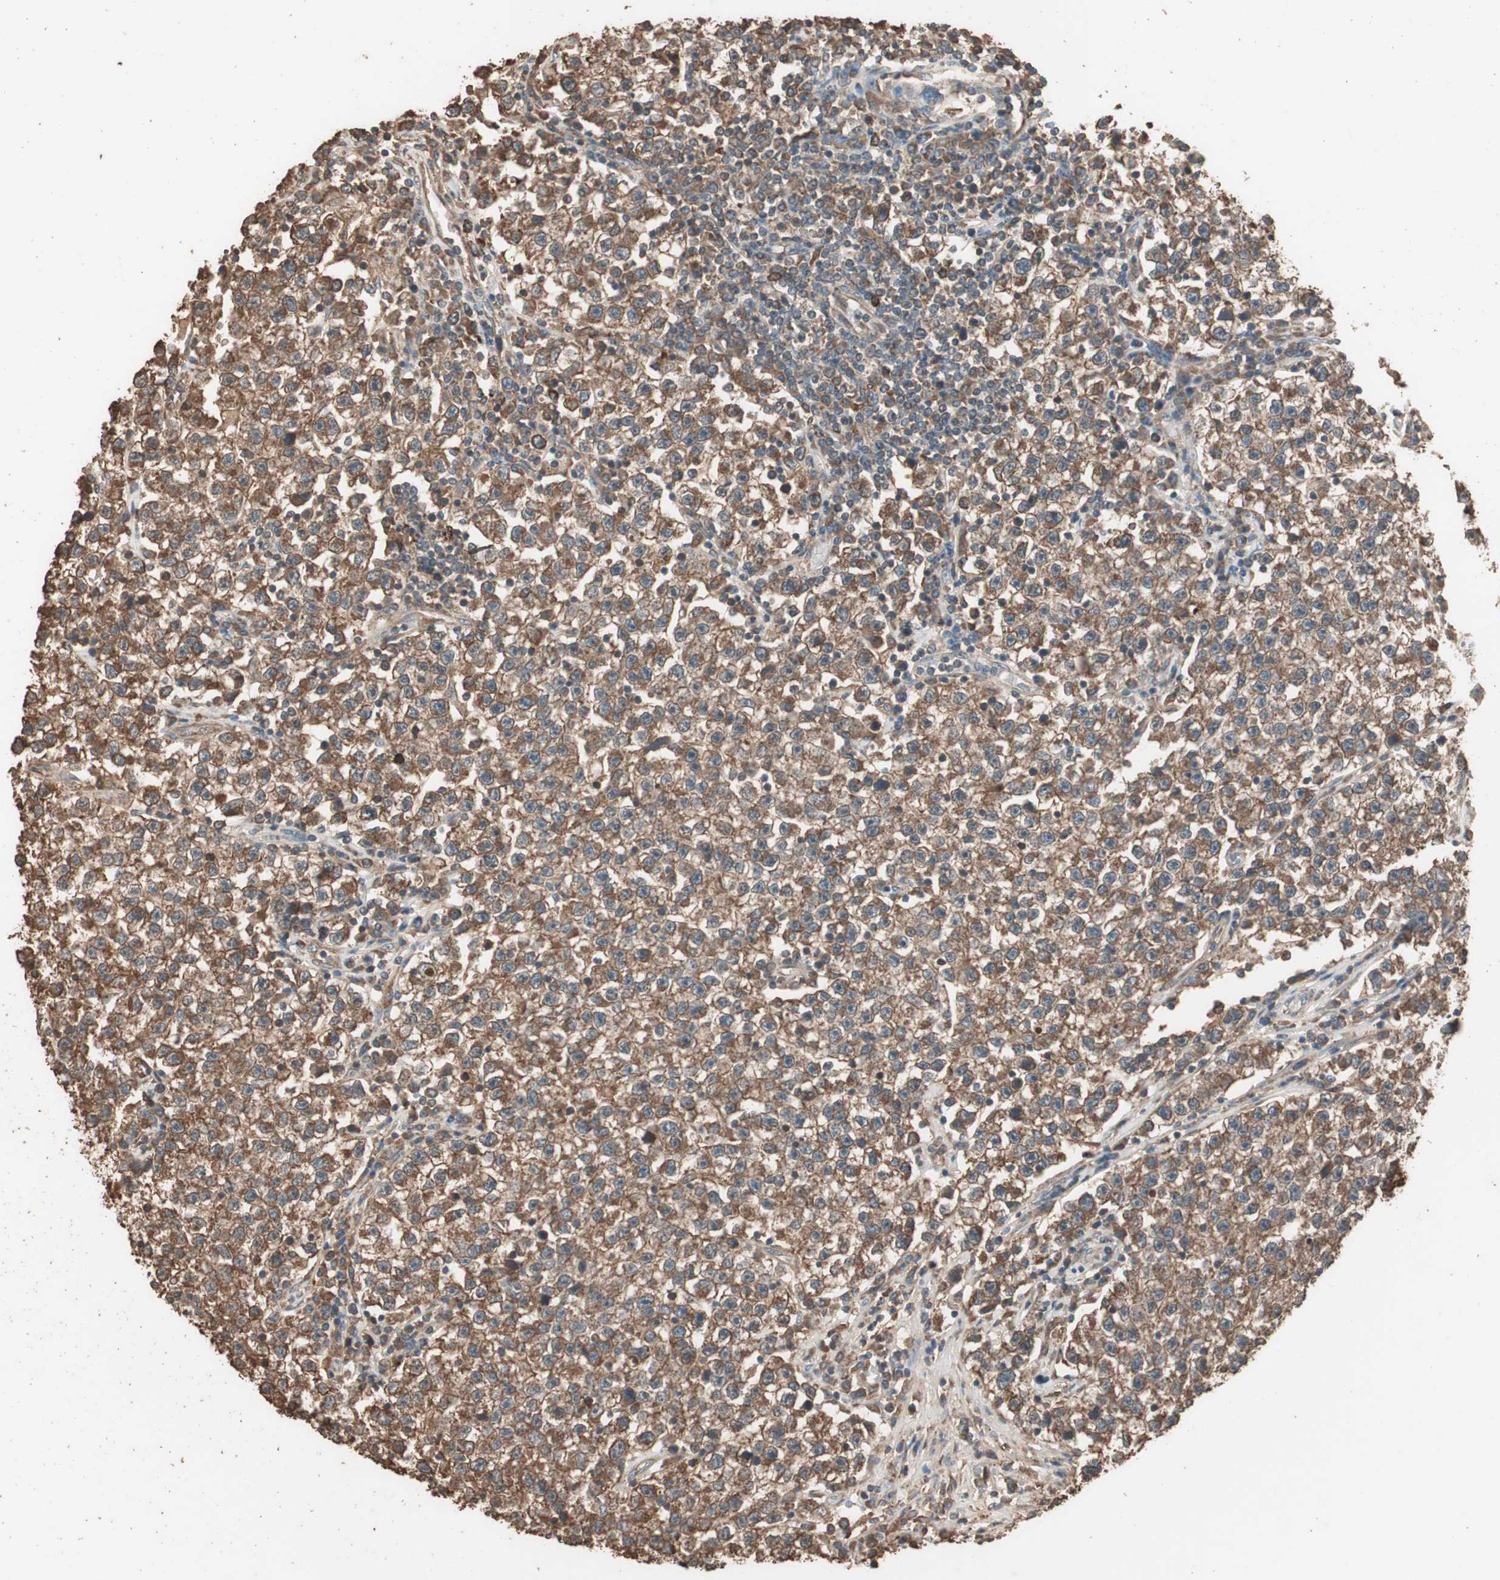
{"staining": {"intensity": "moderate", "quantity": ">75%", "location": "cytoplasmic/membranous"}, "tissue": "testis cancer", "cell_type": "Tumor cells", "image_type": "cancer", "snomed": [{"axis": "morphology", "description": "Seminoma, NOS"}, {"axis": "topography", "description": "Testis"}], "caption": "Immunohistochemical staining of human testis seminoma displays moderate cytoplasmic/membranous protein positivity in about >75% of tumor cells.", "gene": "CCN4", "patient": {"sex": "male", "age": 22}}